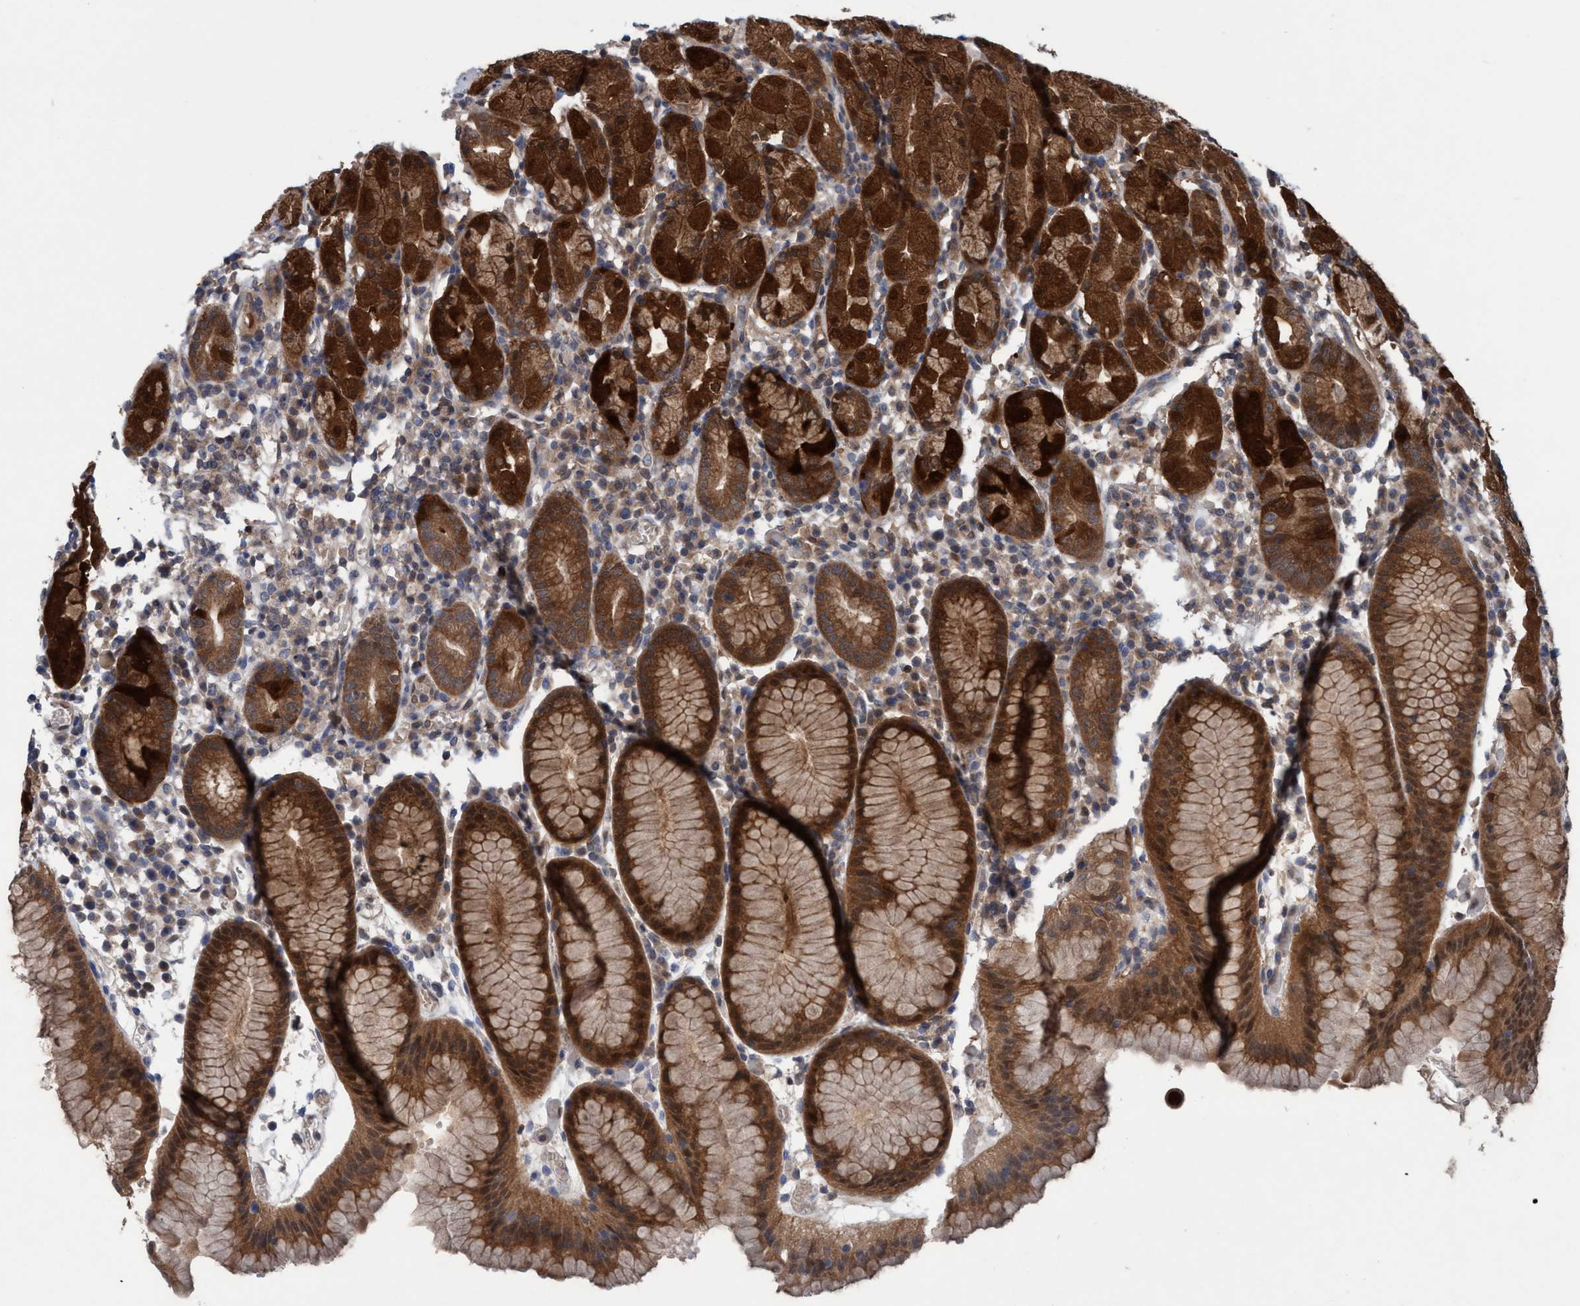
{"staining": {"intensity": "strong", "quantity": ">75%", "location": "cytoplasmic/membranous,nuclear"}, "tissue": "stomach", "cell_type": "Glandular cells", "image_type": "normal", "snomed": [{"axis": "morphology", "description": "Normal tissue, NOS"}, {"axis": "topography", "description": "Stomach"}, {"axis": "topography", "description": "Stomach, lower"}], "caption": "Human stomach stained with a protein marker exhibits strong staining in glandular cells.", "gene": "GLOD4", "patient": {"sex": "female", "age": 75}}